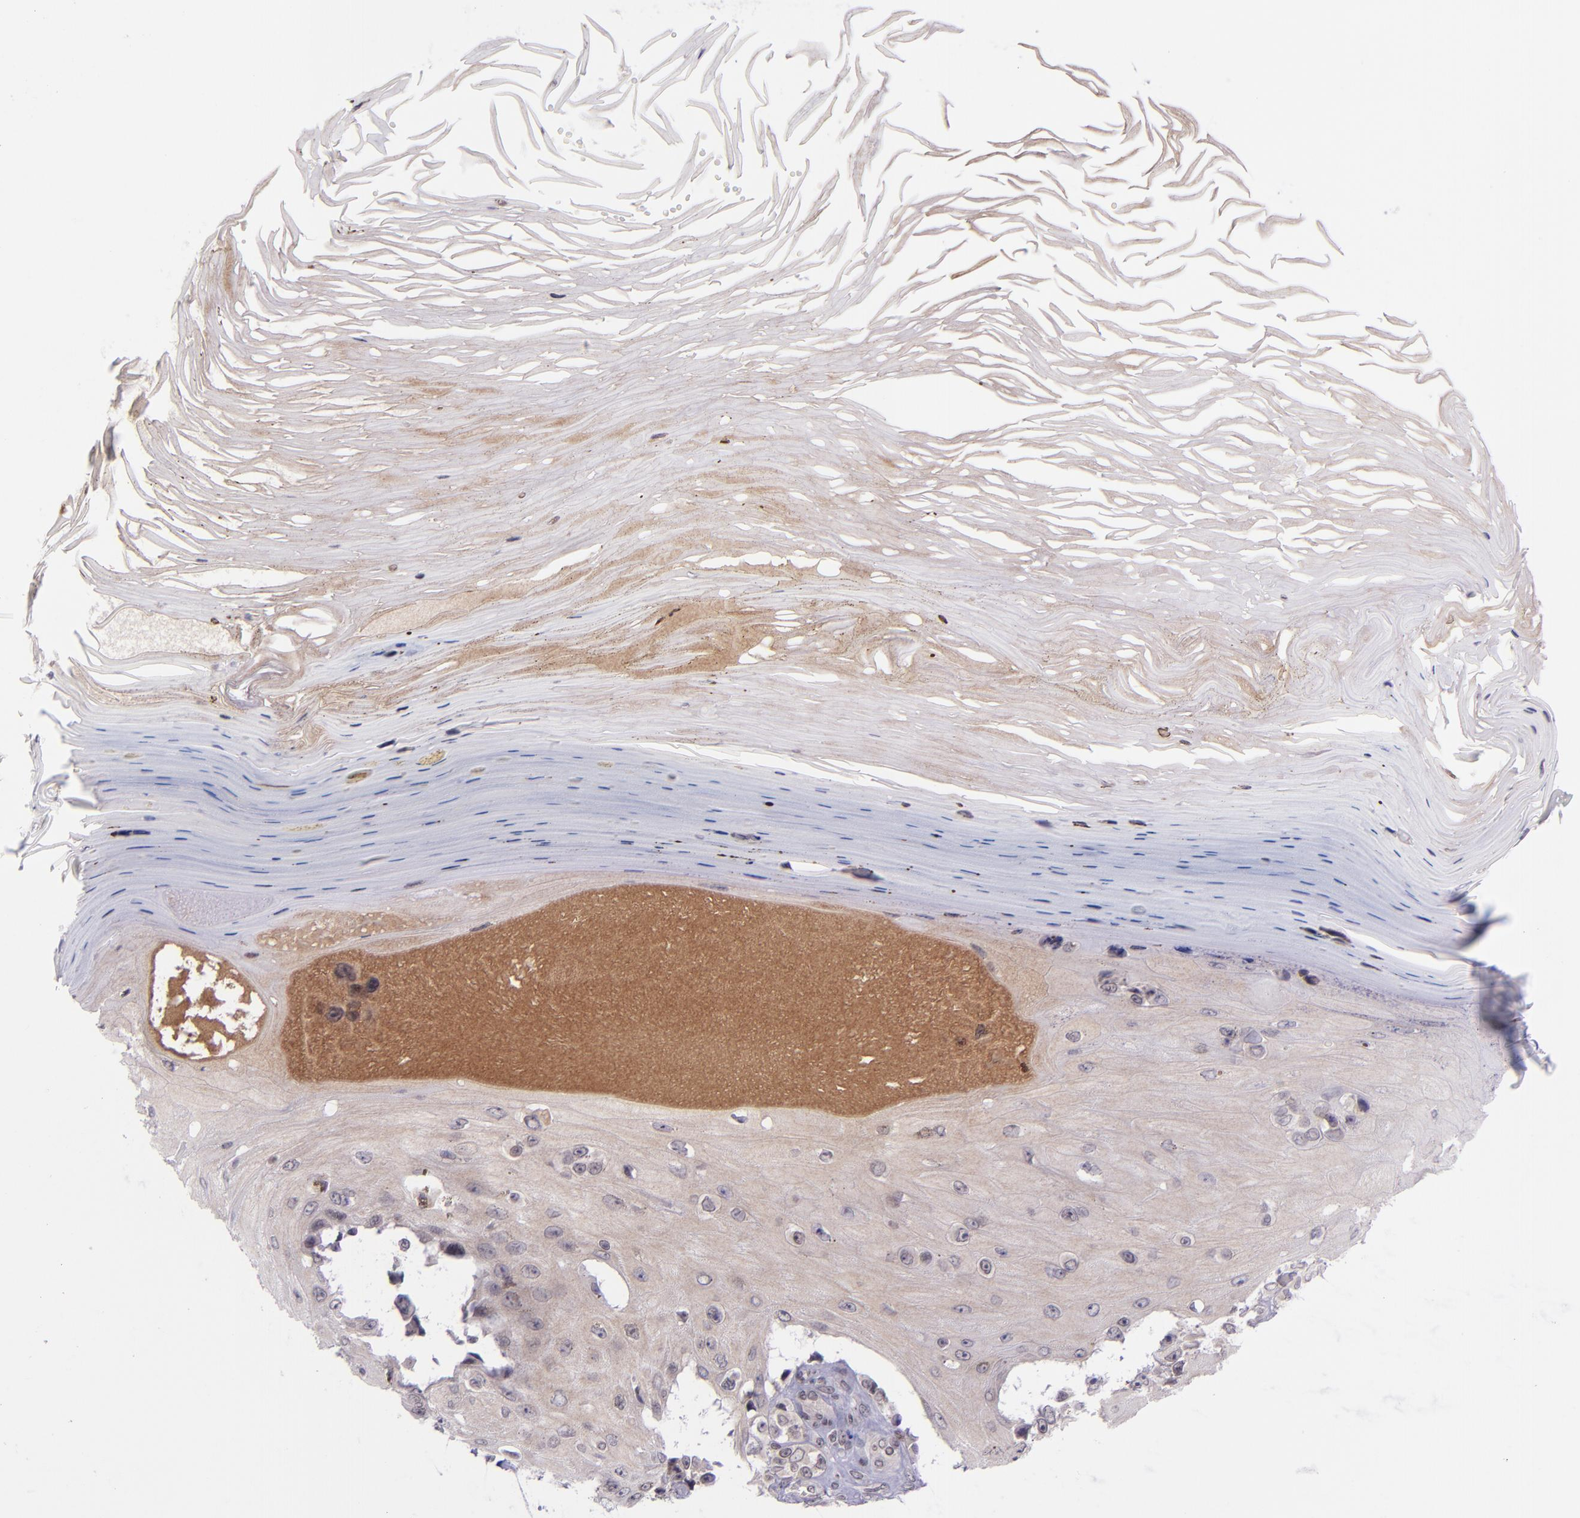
{"staining": {"intensity": "negative", "quantity": "none", "location": "none"}, "tissue": "melanoma", "cell_type": "Tumor cells", "image_type": "cancer", "snomed": [{"axis": "morphology", "description": "Malignant melanoma, NOS"}, {"axis": "topography", "description": "Skin"}], "caption": "This micrograph is of melanoma stained with immunohistochemistry (IHC) to label a protein in brown with the nuclei are counter-stained blue. There is no staining in tumor cells. (Stains: DAB (3,3'-diaminobenzidine) immunohistochemistry with hematoxylin counter stain, Microscopy: brightfield microscopy at high magnification).", "gene": "SELL", "patient": {"sex": "female", "age": 82}}